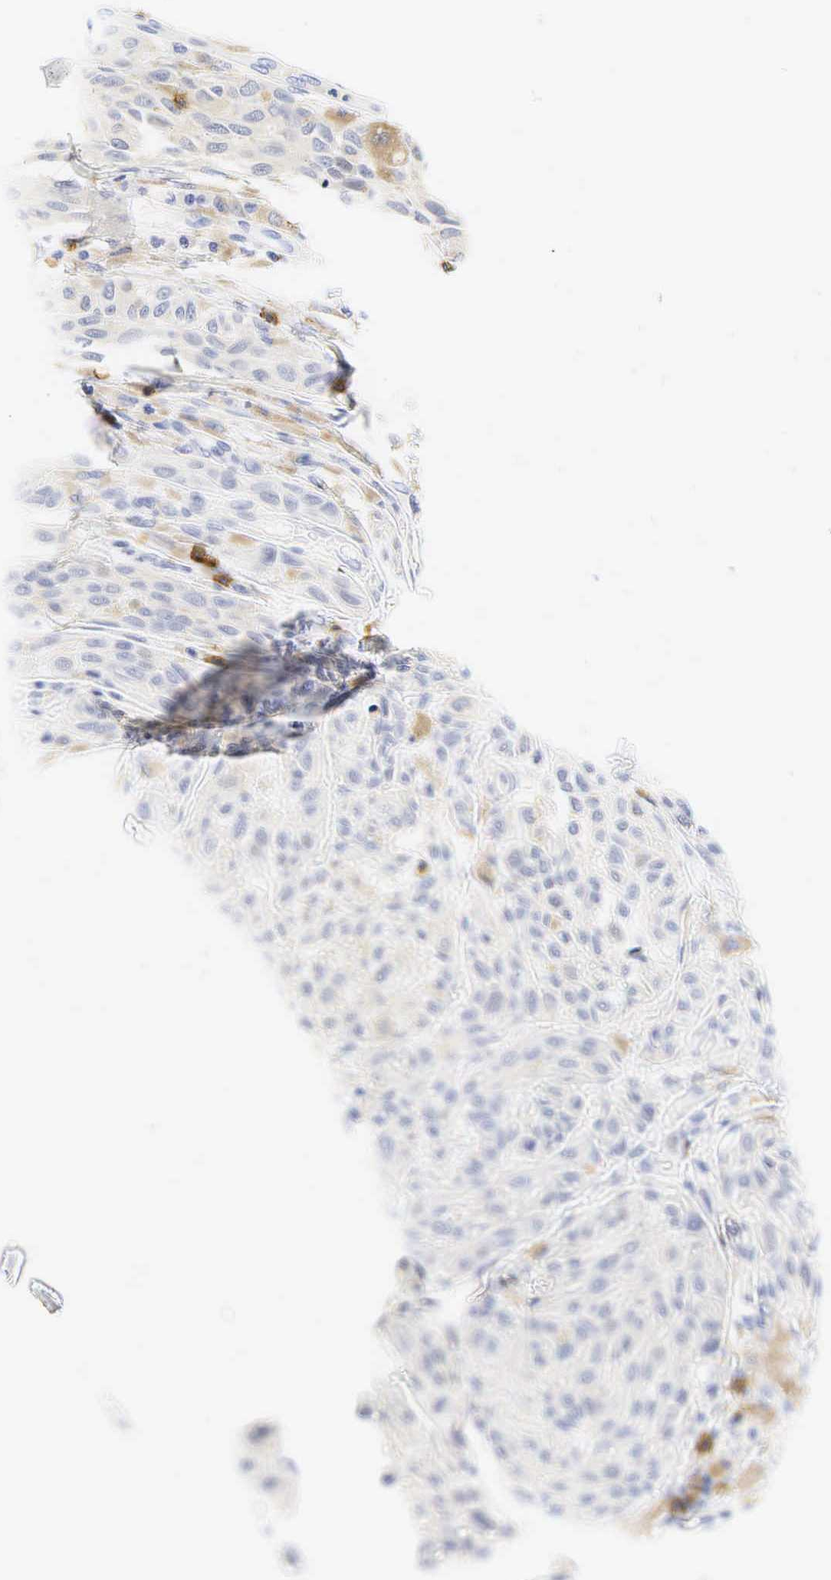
{"staining": {"intensity": "negative", "quantity": "none", "location": "none"}, "tissue": "melanoma", "cell_type": "Tumor cells", "image_type": "cancer", "snomed": [{"axis": "morphology", "description": "Malignant melanoma, NOS"}, {"axis": "topography", "description": "Skin"}], "caption": "A high-resolution micrograph shows immunohistochemistry staining of melanoma, which exhibits no significant positivity in tumor cells. (Brightfield microscopy of DAB immunohistochemistry (IHC) at high magnification).", "gene": "CD8A", "patient": {"sex": "male", "age": 44}}